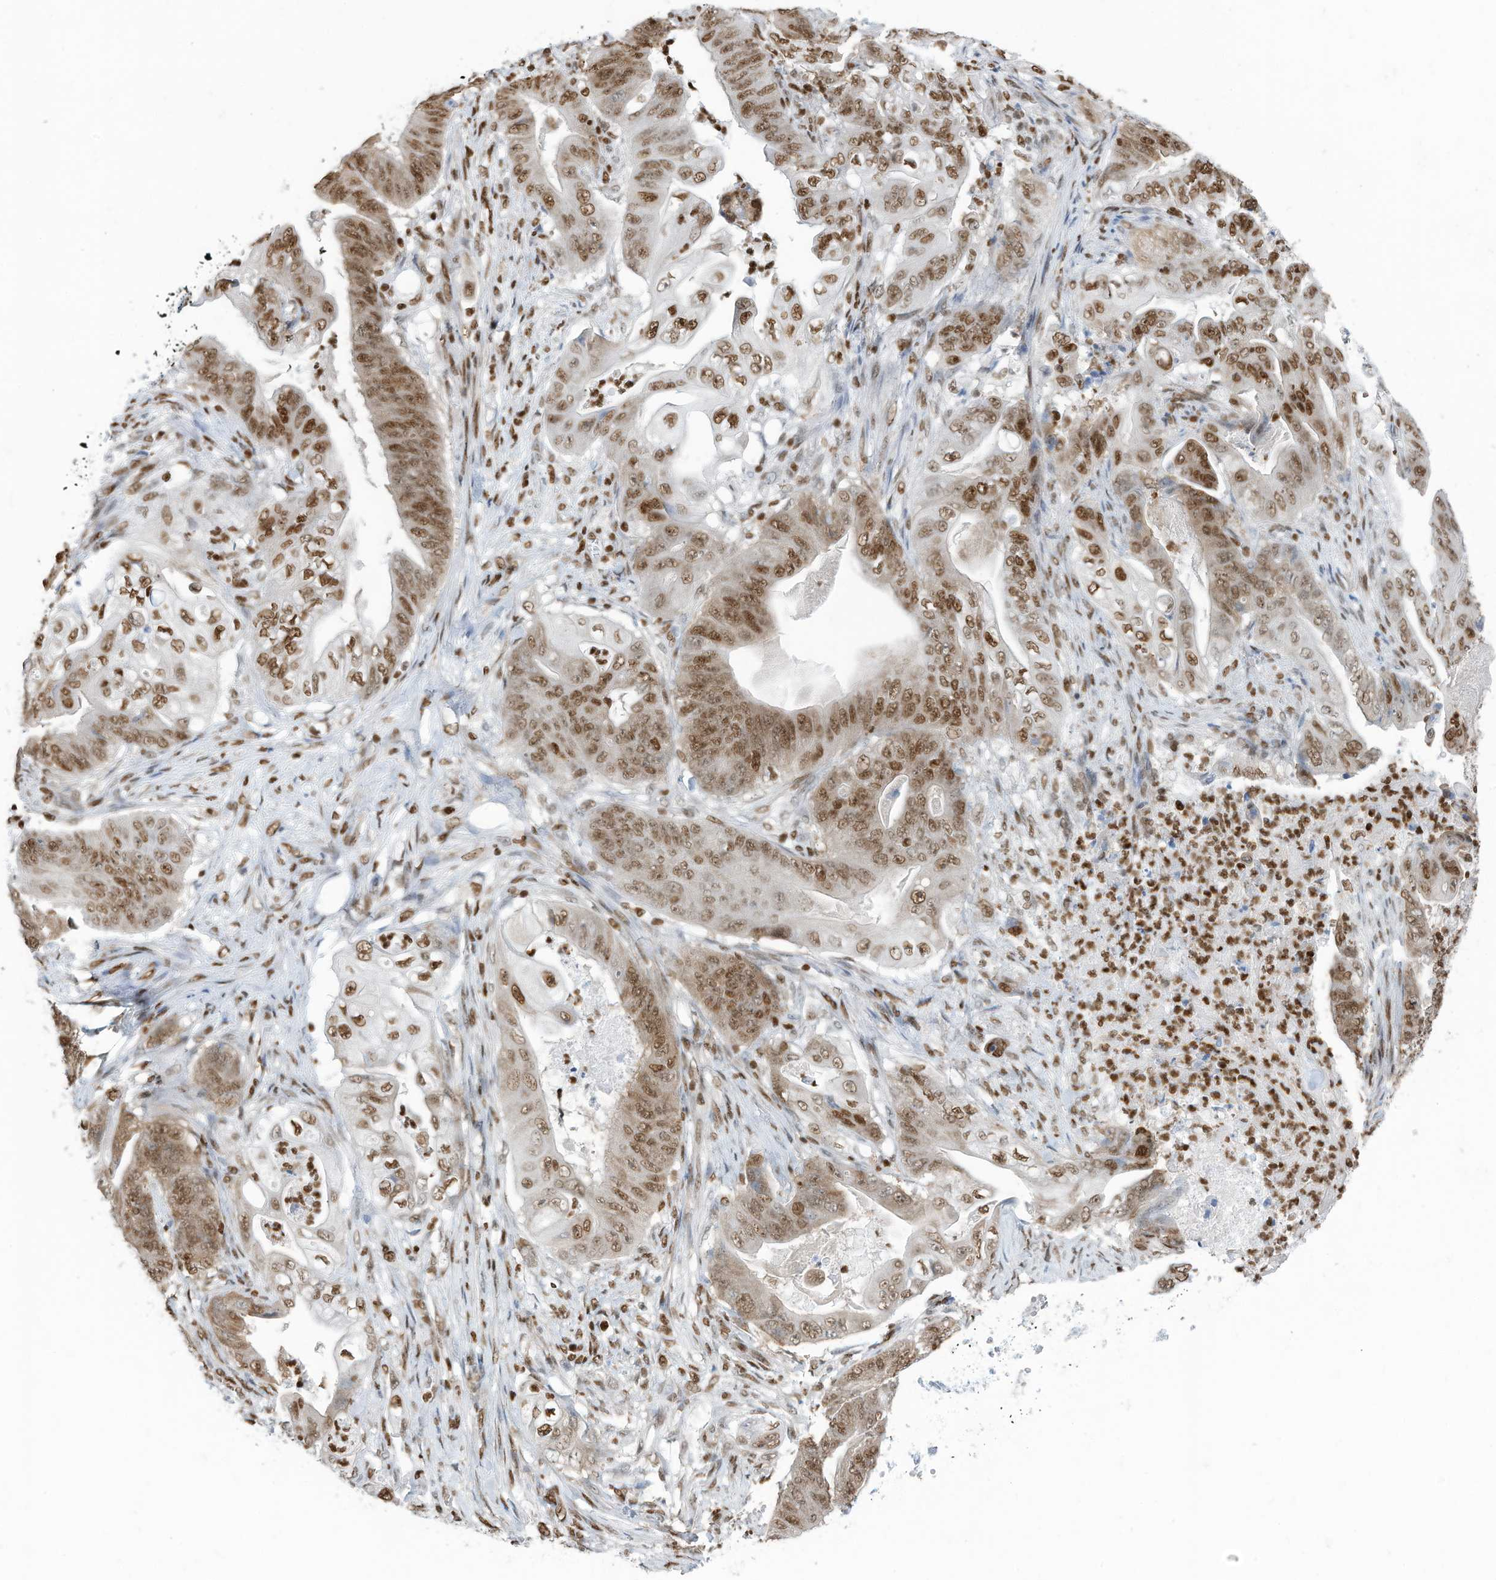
{"staining": {"intensity": "strong", "quantity": ">75%", "location": "nuclear"}, "tissue": "stomach cancer", "cell_type": "Tumor cells", "image_type": "cancer", "snomed": [{"axis": "morphology", "description": "Adenocarcinoma, NOS"}, {"axis": "topography", "description": "Stomach"}], "caption": "IHC staining of stomach adenocarcinoma, which reveals high levels of strong nuclear positivity in about >75% of tumor cells indicating strong nuclear protein staining. The staining was performed using DAB (3,3'-diaminobenzidine) (brown) for protein detection and nuclei were counterstained in hematoxylin (blue).", "gene": "SARNP", "patient": {"sex": "female", "age": 73}}